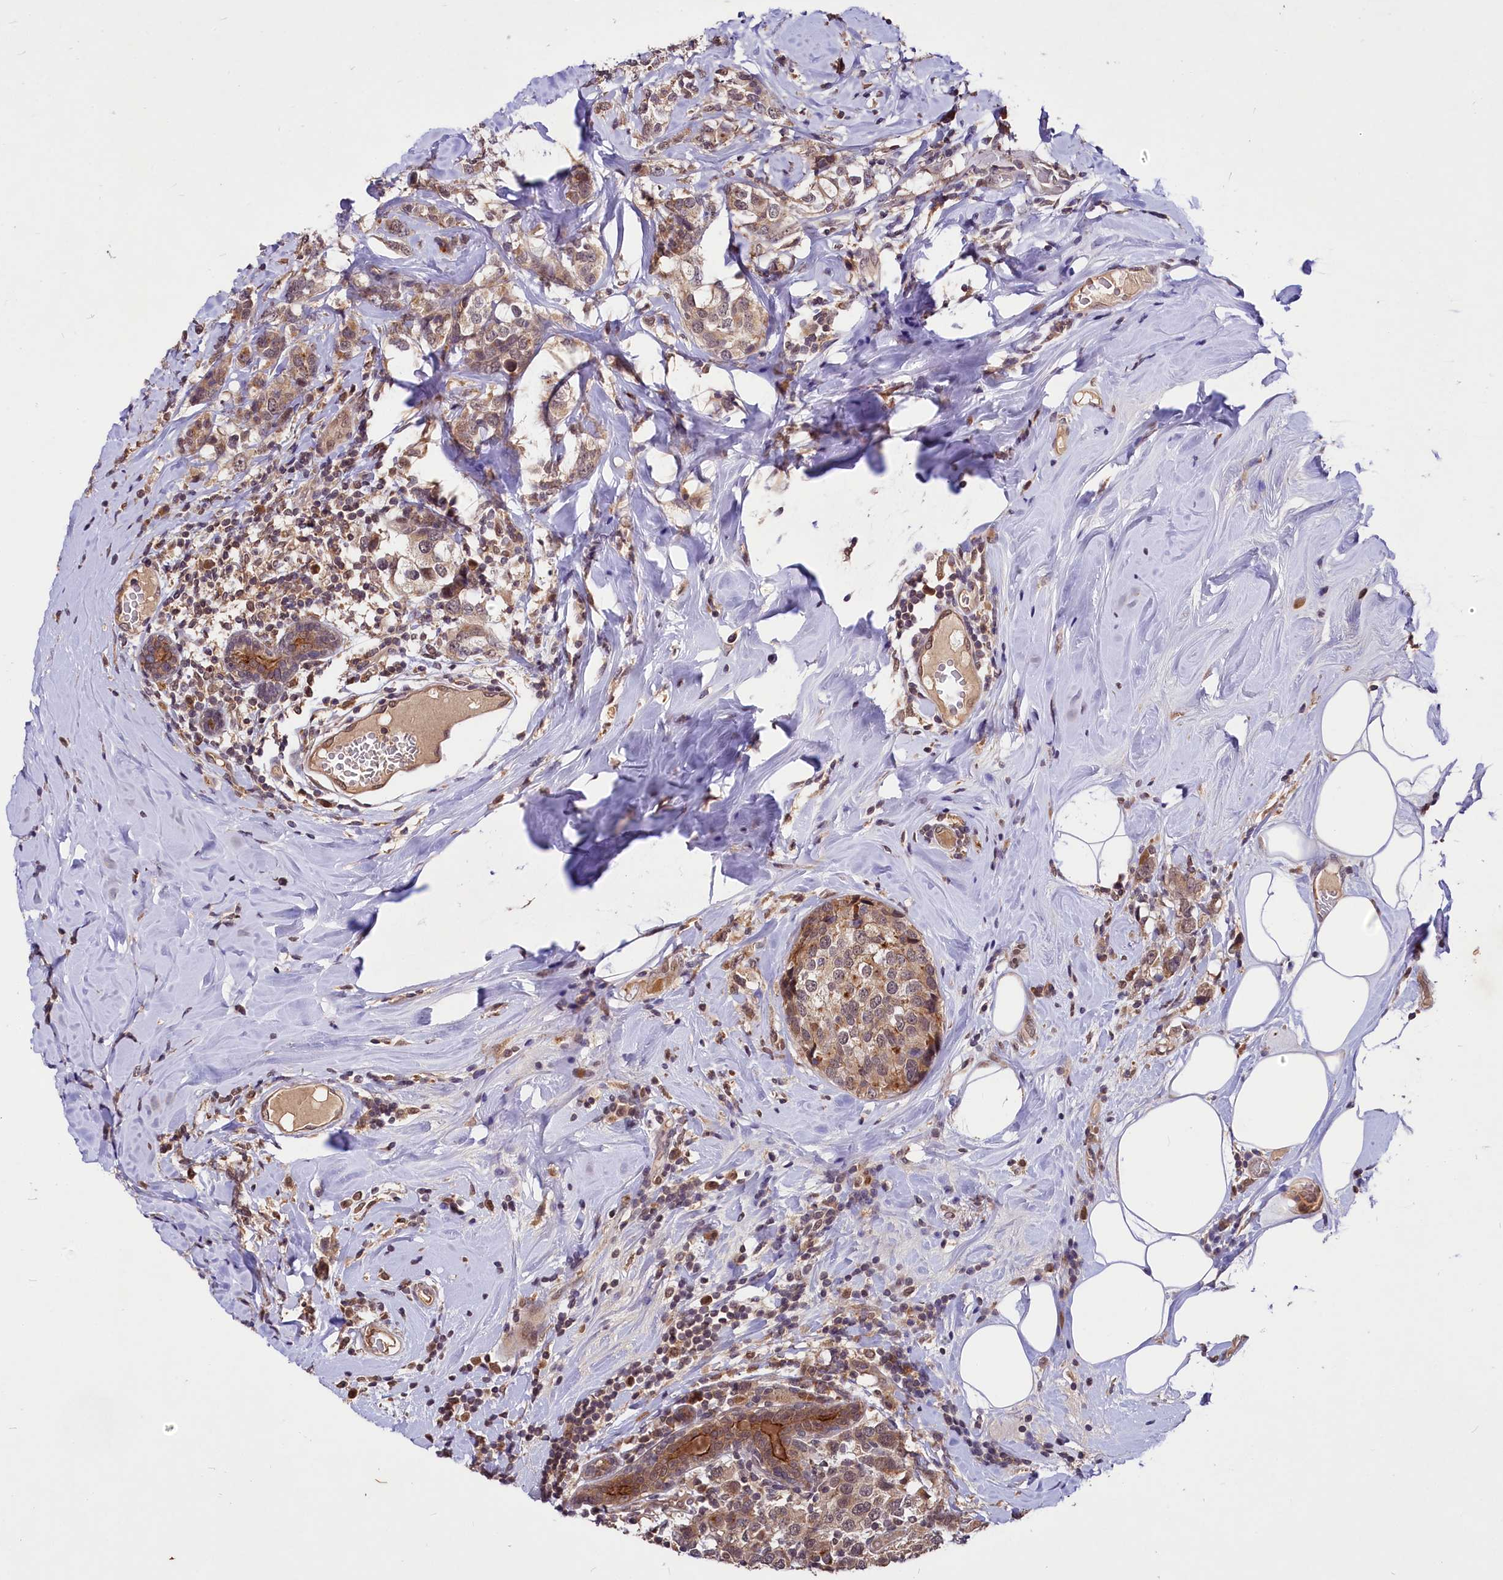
{"staining": {"intensity": "weak", "quantity": ">75%", "location": "cytoplasmic/membranous"}, "tissue": "breast cancer", "cell_type": "Tumor cells", "image_type": "cancer", "snomed": [{"axis": "morphology", "description": "Lobular carcinoma"}, {"axis": "topography", "description": "Breast"}], "caption": "A low amount of weak cytoplasmic/membranous expression is present in about >75% of tumor cells in lobular carcinoma (breast) tissue. (DAB (3,3'-diaminobenzidine) IHC, brown staining for protein, blue staining for nuclei).", "gene": "UBE3A", "patient": {"sex": "female", "age": 59}}